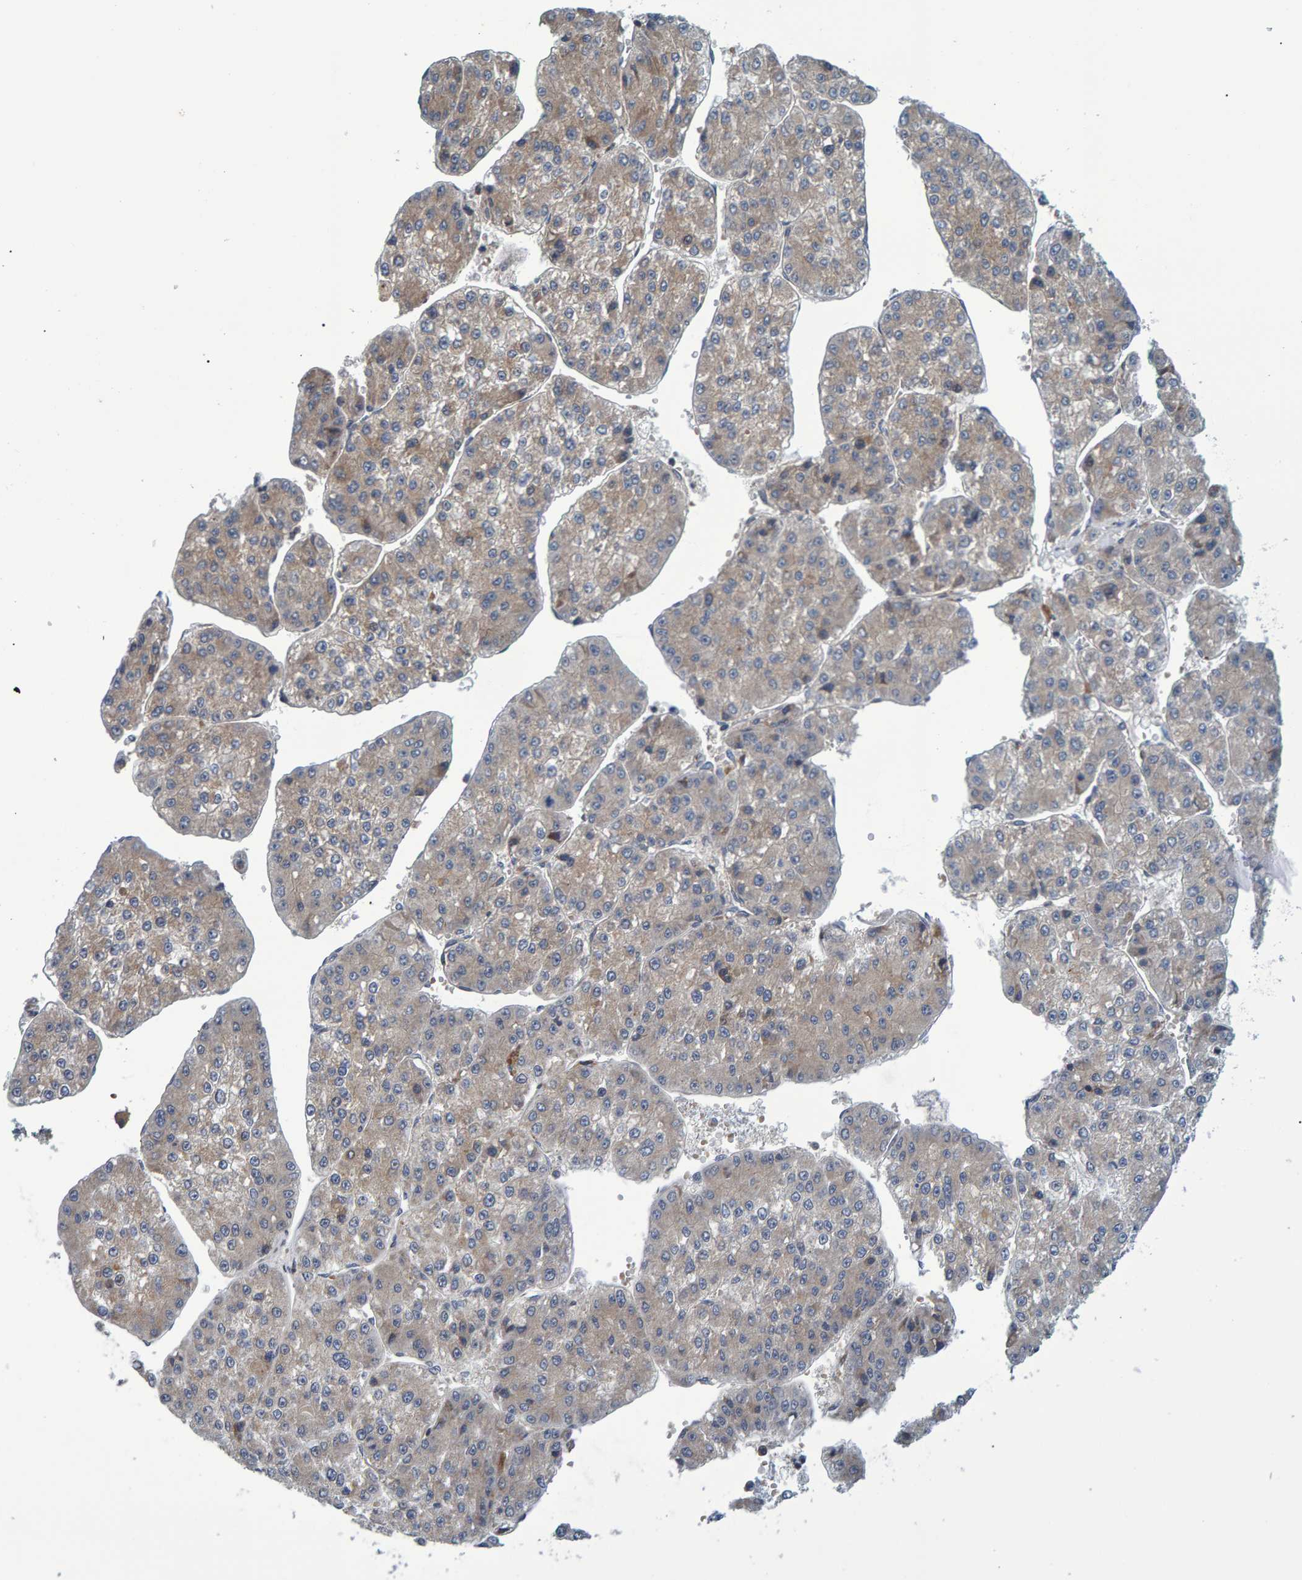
{"staining": {"intensity": "weak", "quantity": "<25%", "location": "cytoplasmic/membranous"}, "tissue": "liver cancer", "cell_type": "Tumor cells", "image_type": "cancer", "snomed": [{"axis": "morphology", "description": "Carcinoma, Hepatocellular, NOS"}, {"axis": "topography", "description": "Liver"}], "caption": "High power microscopy micrograph of an IHC histopathology image of liver hepatocellular carcinoma, revealing no significant expression in tumor cells.", "gene": "ATP6V1H", "patient": {"sex": "female", "age": 73}}